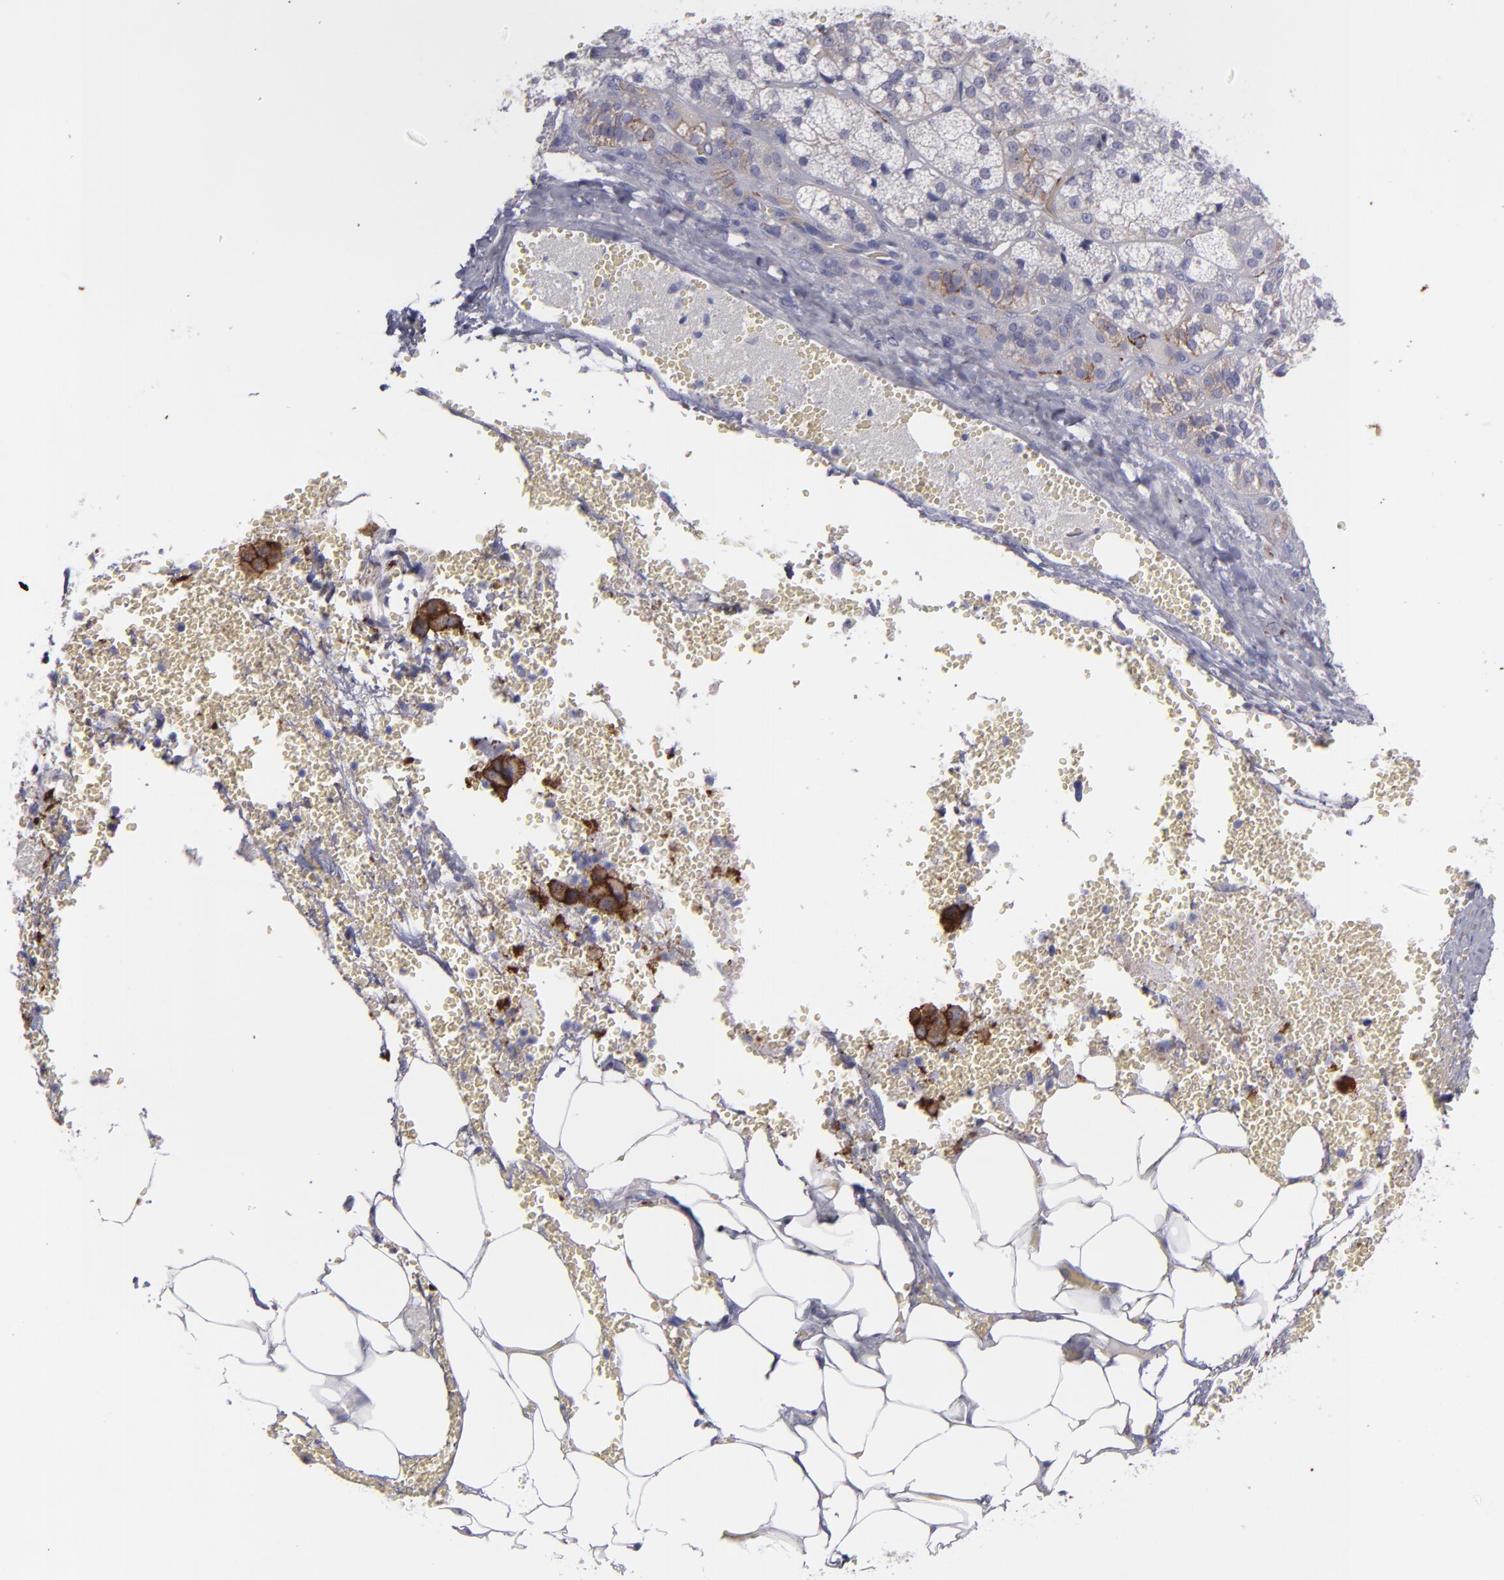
{"staining": {"intensity": "negative", "quantity": "none", "location": "none"}, "tissue": "adrenal gland", "cell_type": "Glandular cells", "image_type": "normal", "snomed": [{"axis": "morphology", "description": "Normal tissue, NOS"}, {"axis": "topography", "description": "Adrenal gland"}], "caption": "Immunohistochemistry (IHC) image of benign adrenal gland stained for a protein (brown), which displays no expression in glandular cells.", "gene": "SNAP25", "patient": {"sex": "female", "age": 71}}